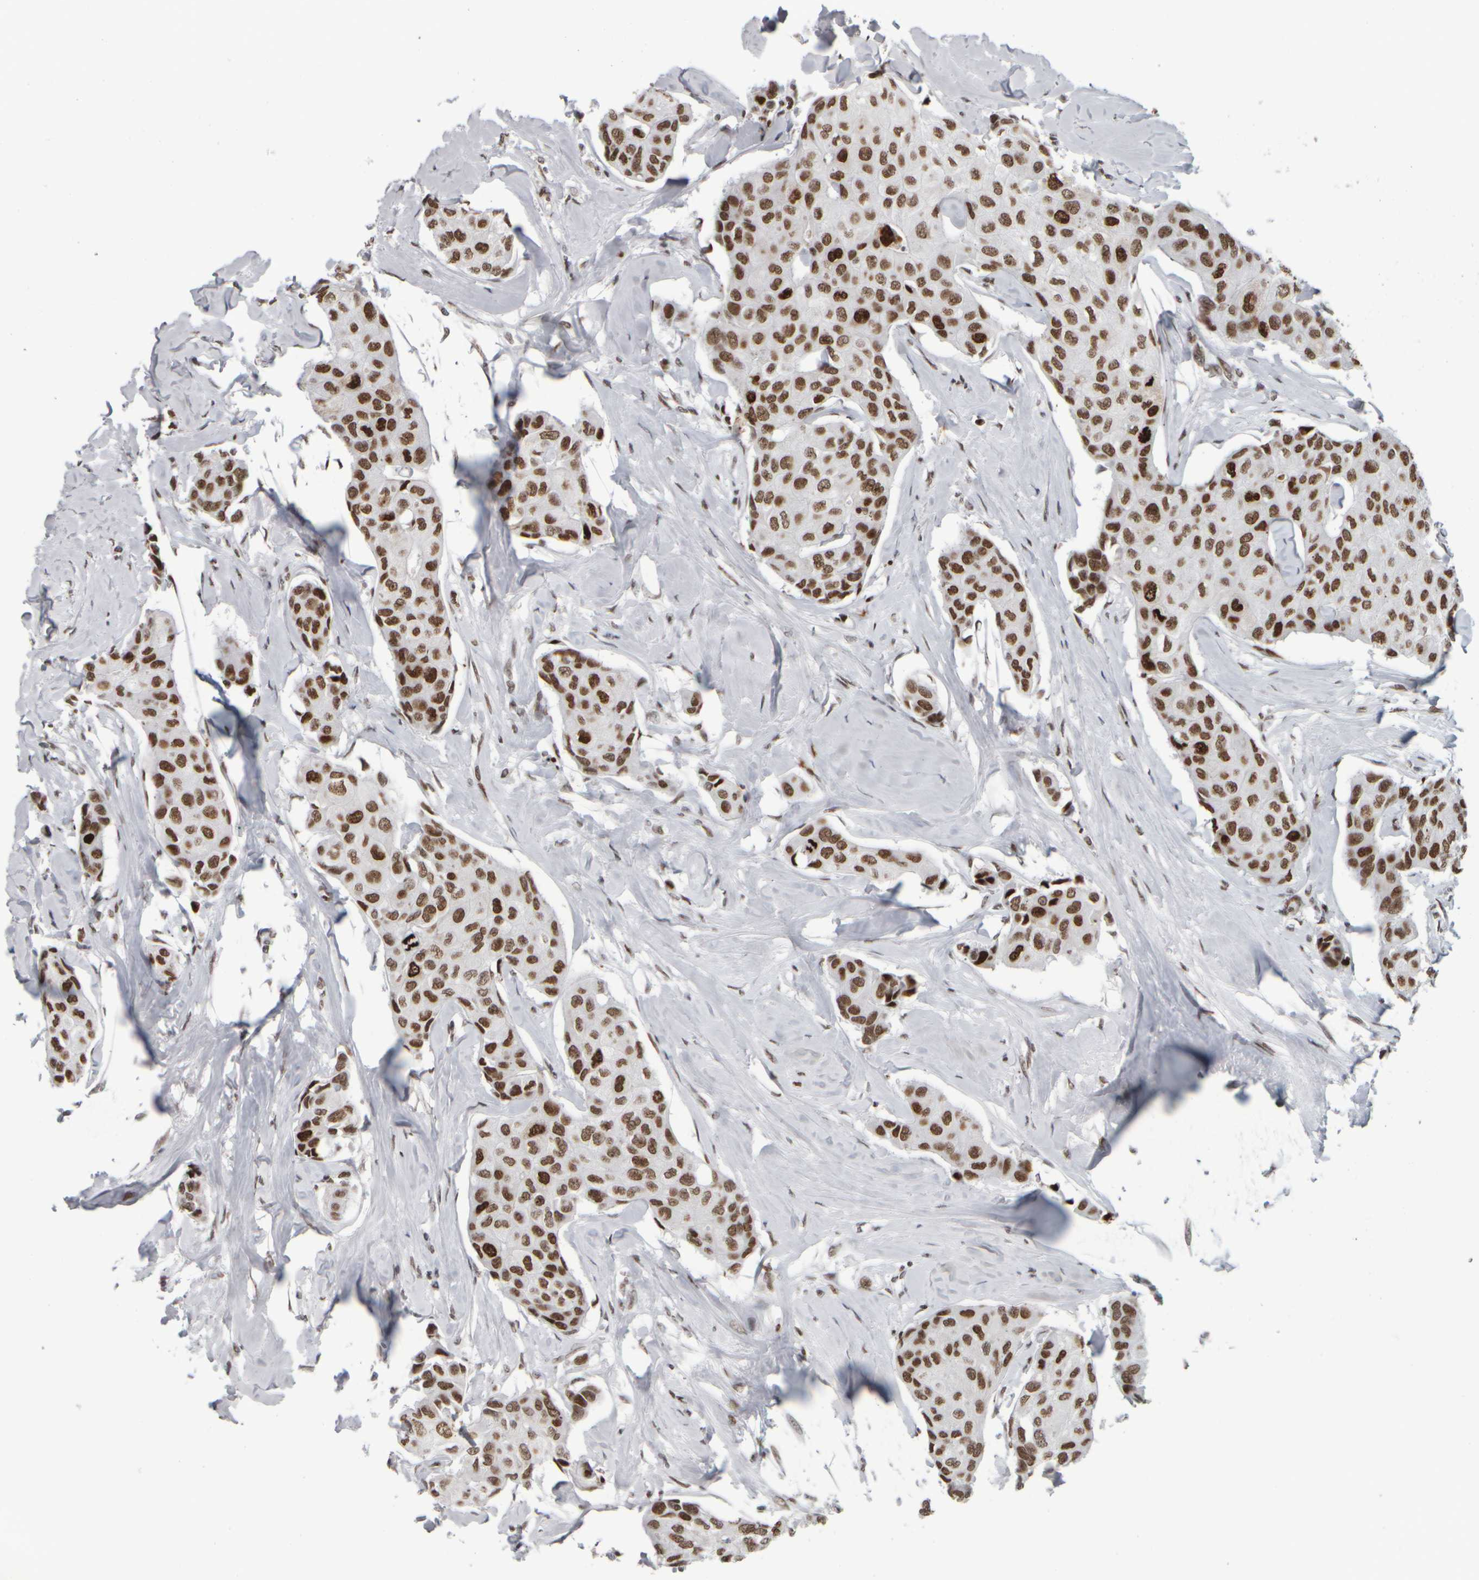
{"staining": {"intensity": "moderate", "quantity": ">75%", "location": "nuclear"}, "tissue": "breast cancer", "cell_type": "Tumor cells", "image_type": "cancer", "snomed": [{"axis": "morphology", "description": "Duct carcinoma"}, {"axis": "topography", "description": "Breast"}], "caption": "Protein staining of infiltrating ductal carcinoma (breast) tissue displays moderate nuclear positivity in about >75% of tumor cells.", "gene": "TOP2B", "patient": {"sex": "female", "age": 80}}